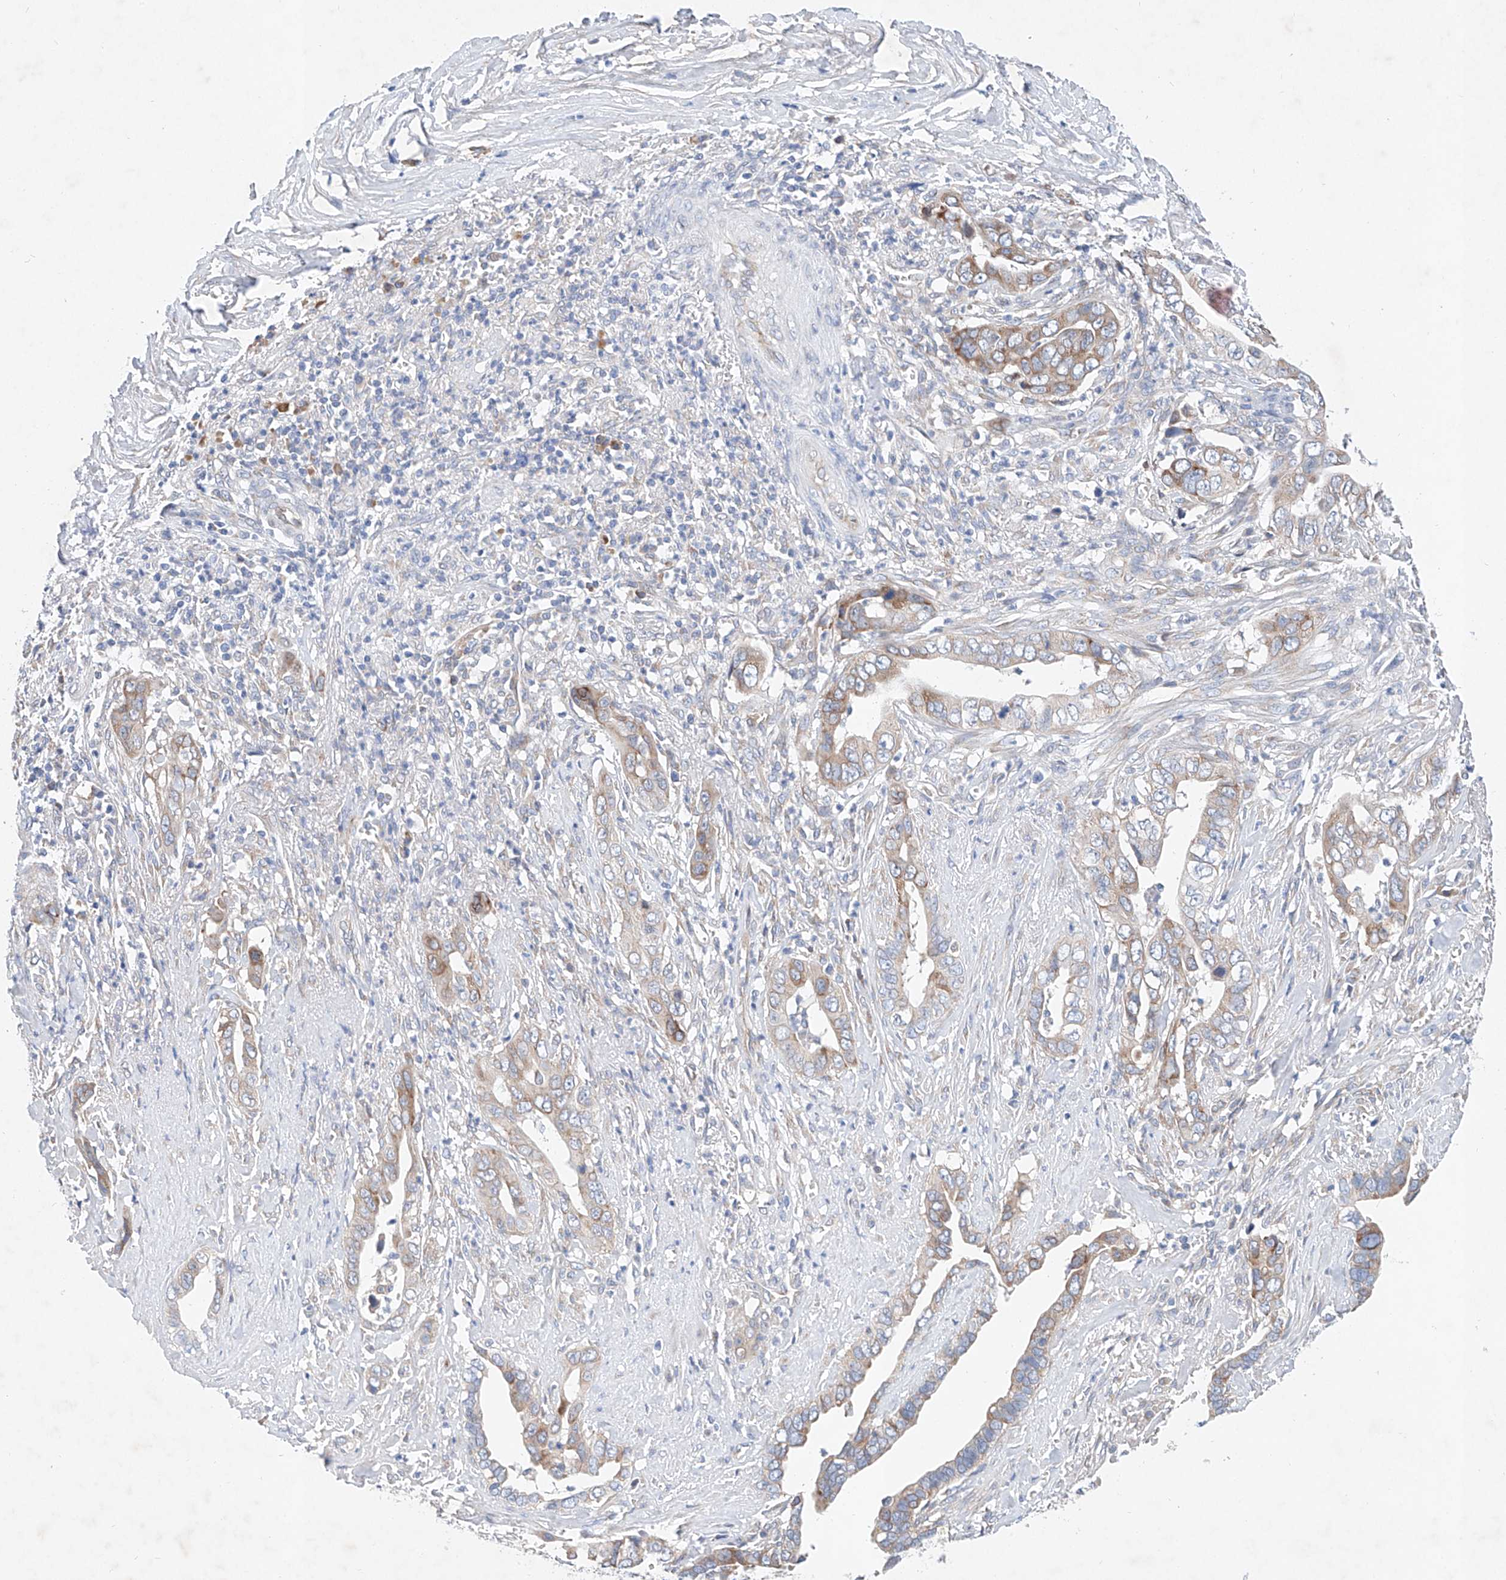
{"staining": {"intensity": "moderate", "quantity": "<25%", "location": "cytoplasmic/membranous"}, "tissue": "liver cancer", "cell_type": "Tumor cells", "image_type": "cancer", "snomed": [{"axis": "morphology", "description": "Cholangiocarcinoma"}, {"axis": "topography", "description": "Liver"}], "caption": "Liver cancer (cholangiocarcinoma) stained for a protein (brown) exhibits moderate cytoplasmic/membranous positive expression in approximately <25% of tumor cells.", "gene": "FASTK", "patient": {"sex": "female", "age": 79}}